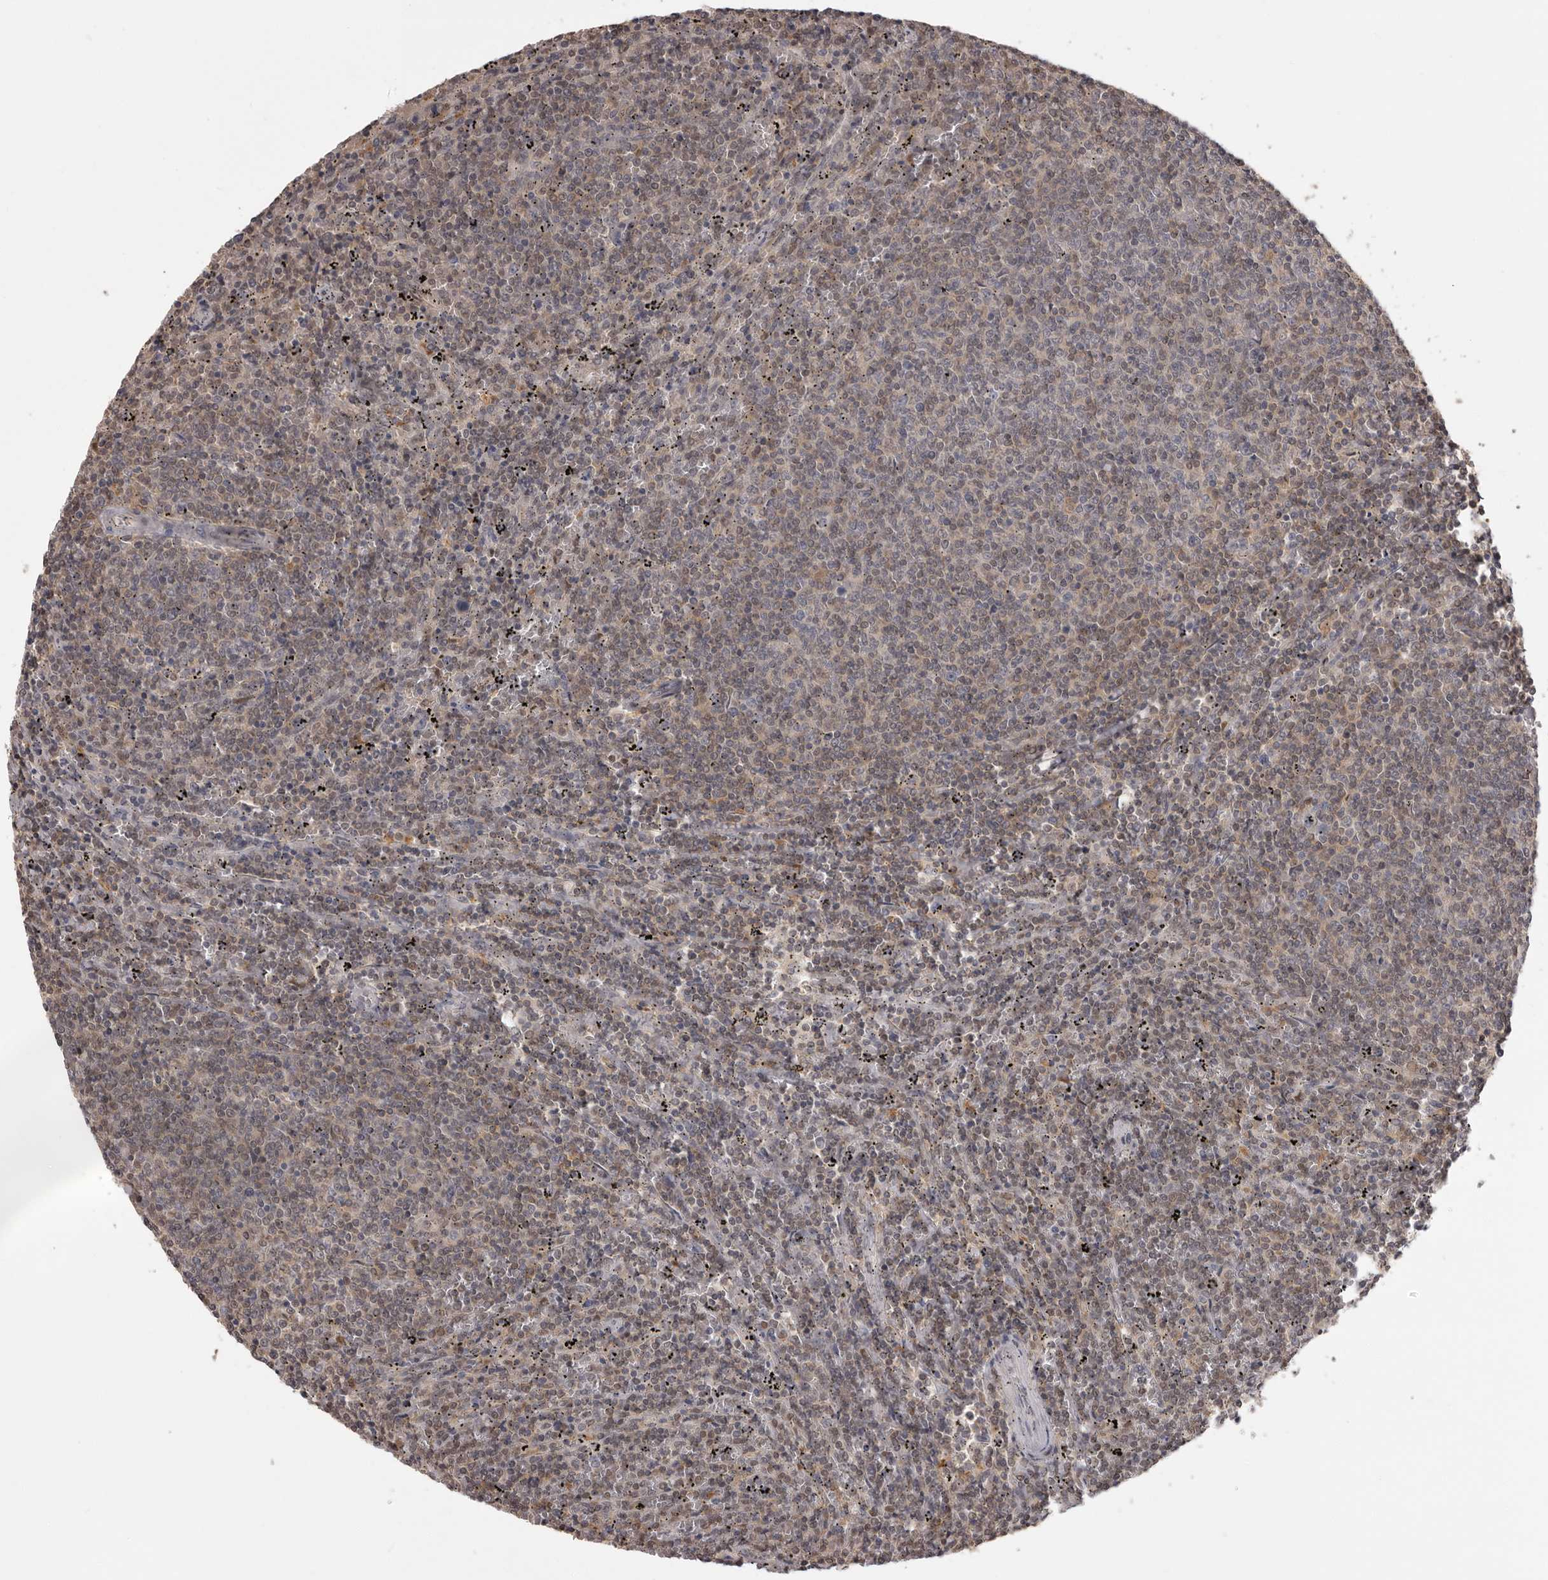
{"staining": {"intensity": "weak", "quantity": "25%-75%", "location": "cytoplasmic/membranous,nuclear"}, "tissue": "lymphoma", "cell_type": "Tumor cells", "image_type": "cancer", "snomed": [{"axis": "morphology", "description": "Malignant lymphoma, non-Hodgkin's type, Low grade"}, {"axis": "topography", "description": "Spleen"}], "caption": "Immunohistochemistry (IHC) image of lymphoma stained for a protein (brown), which displays low levels of weak cytoplasmic/membranous and nuclear expression in about 25%-75% of tumor cells.", "gene": "MDH1", "patient": {"sex": "female", "age": 50}}